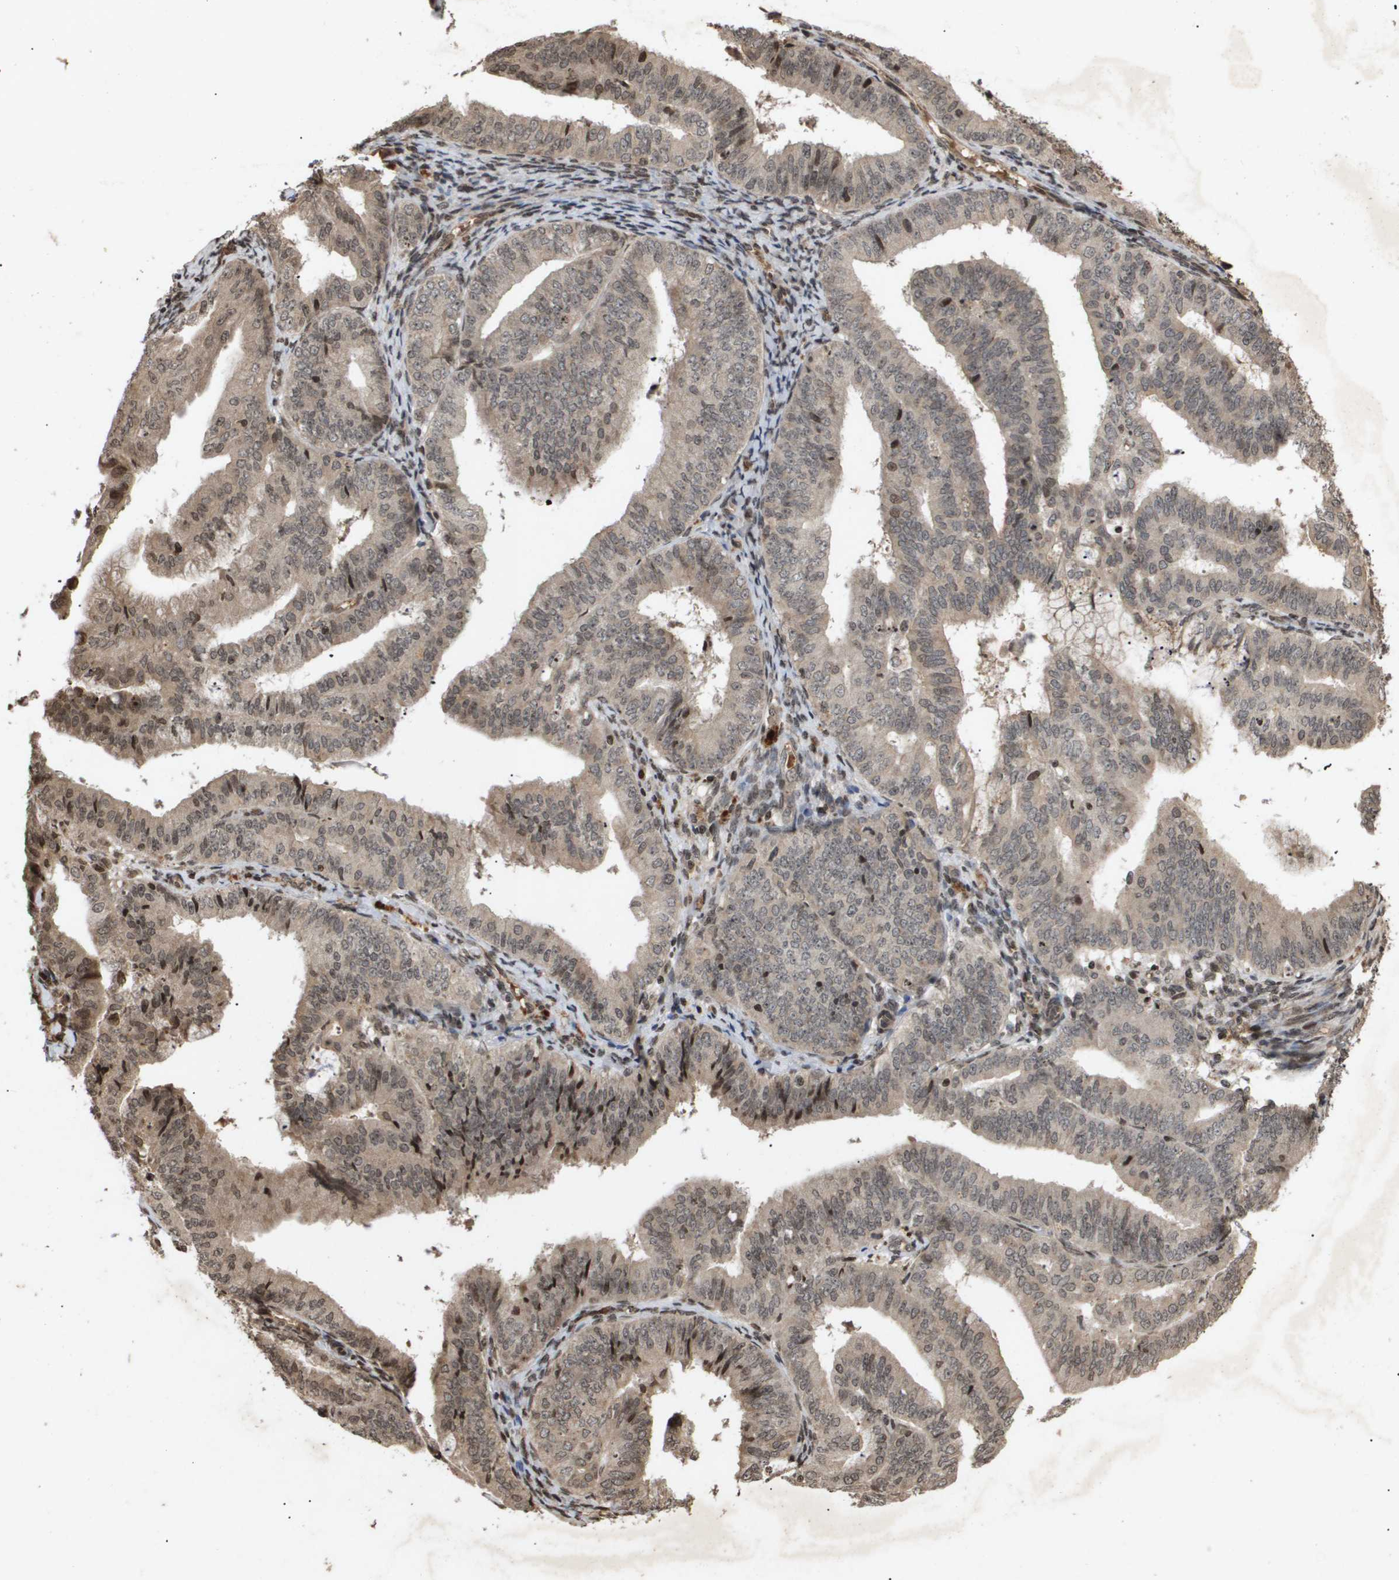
{"staining": {"intensity": "moderate", "quantity": "25%-75%", "location": "cytoplasmic/membranous,nuclear"}, "tissue": "endometrial cancer", "cell_type": "Tumor cells", "image_type": "cancer", "snomed": [{"axis": "morphology", "description": "Adenocarcinoma, NOS"}, {"axis": "topography", "description": "Endometrium"}], "caption": "Immunohistochemical staining of human endometrial cancer reveals moderate cytoplasmic/membranous and nuclear protein expression in about 25%-75% of tumor cells.", "gene": "HSPA6", "patient": {"sex": "female", "age": 63}}